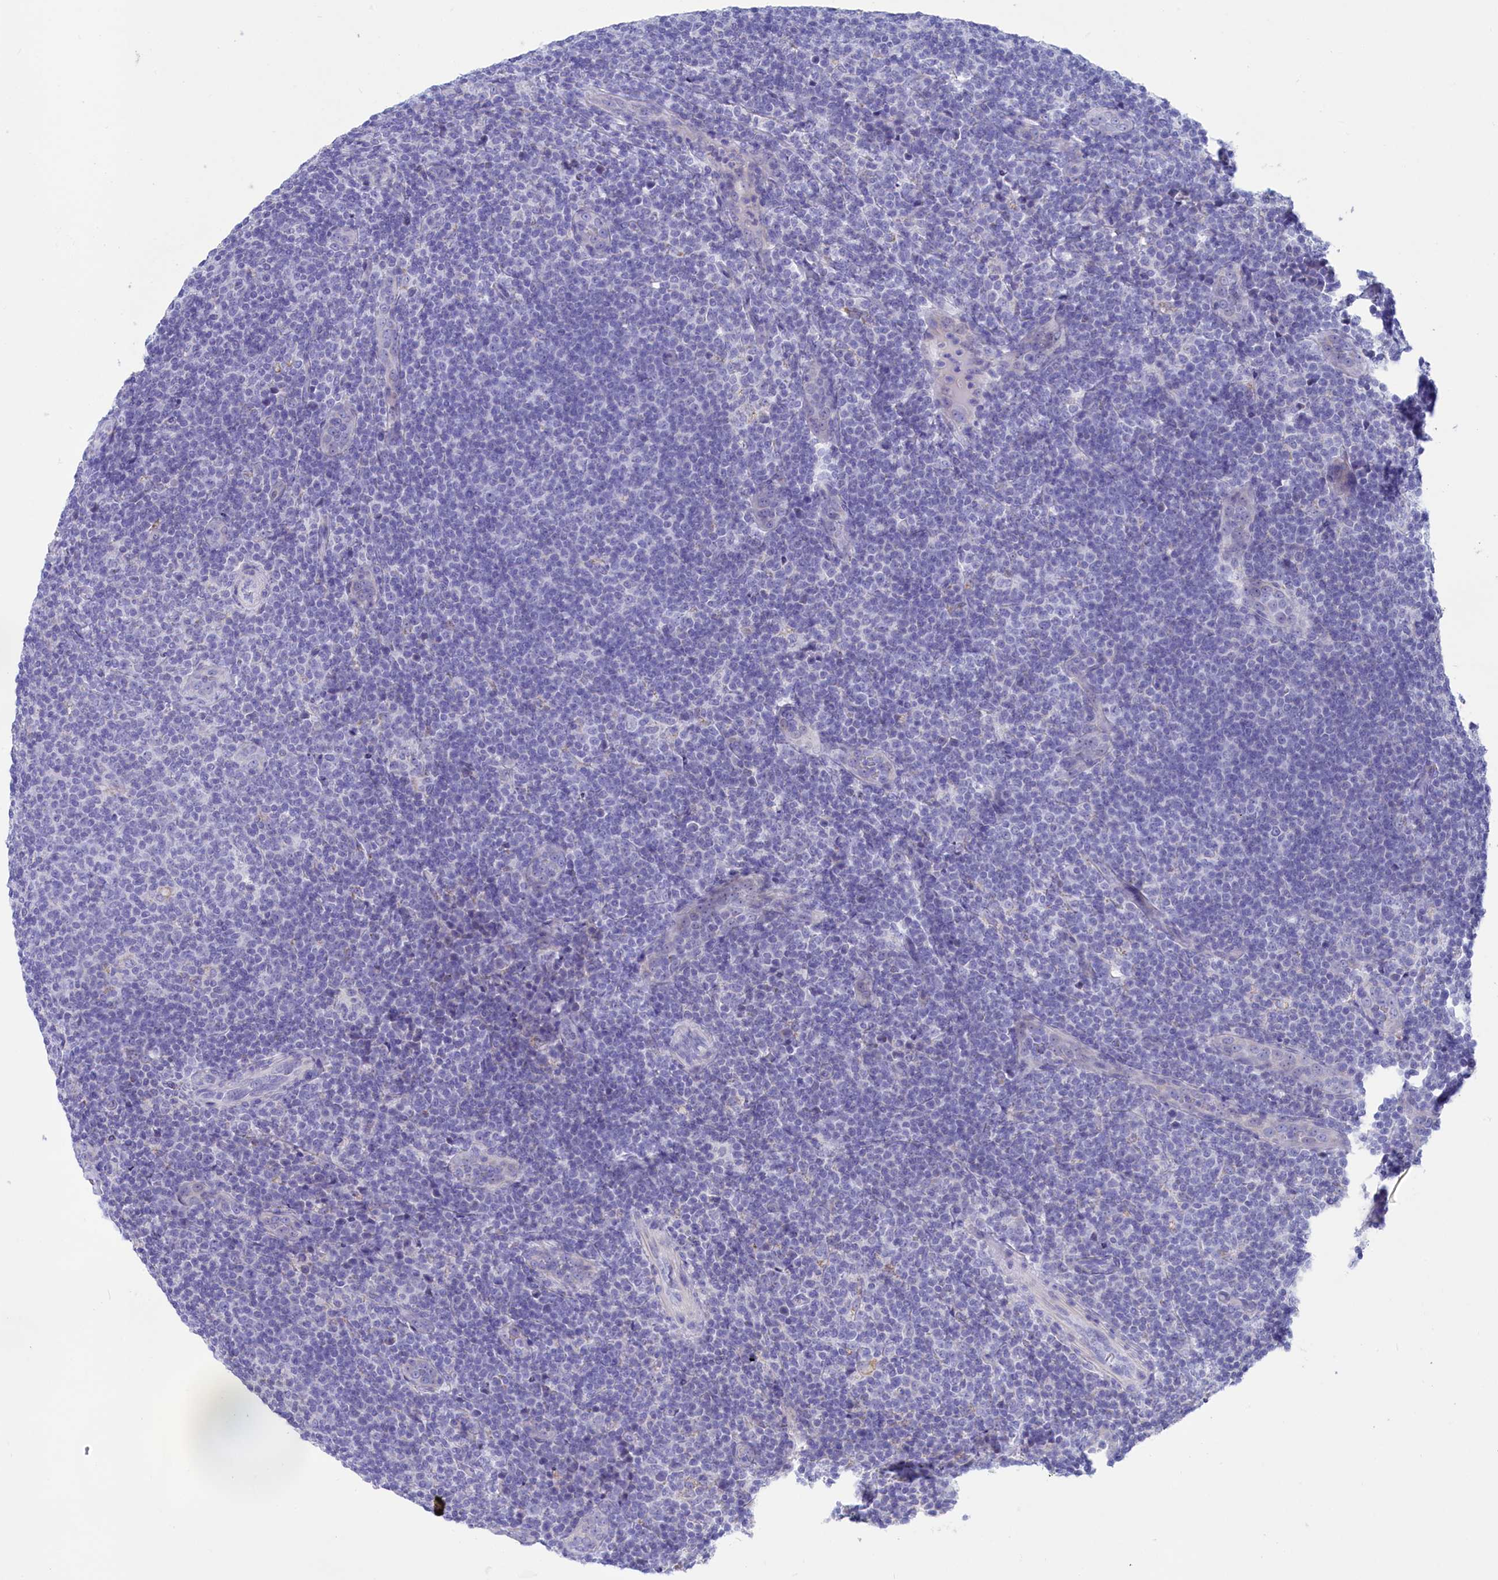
{"staining": {"intensity": "negative", "quantity": "none", "location": "none"}, "tissue": "lymphoma", "cell_type": "Tumor cells", "image_type": "cancer", "snomed": [{"axis": "morphology", "description": "Malignant lymphoma, non-Hodgkin's type, Low grade"}, {"axis": "topography", "description": "Lymph node"}], "caption": "Image shows no protein expression in tumor cells of lymphoma tissue.", "gene": "PRDM12", "patient": {"sex": "male", "age": 66}}